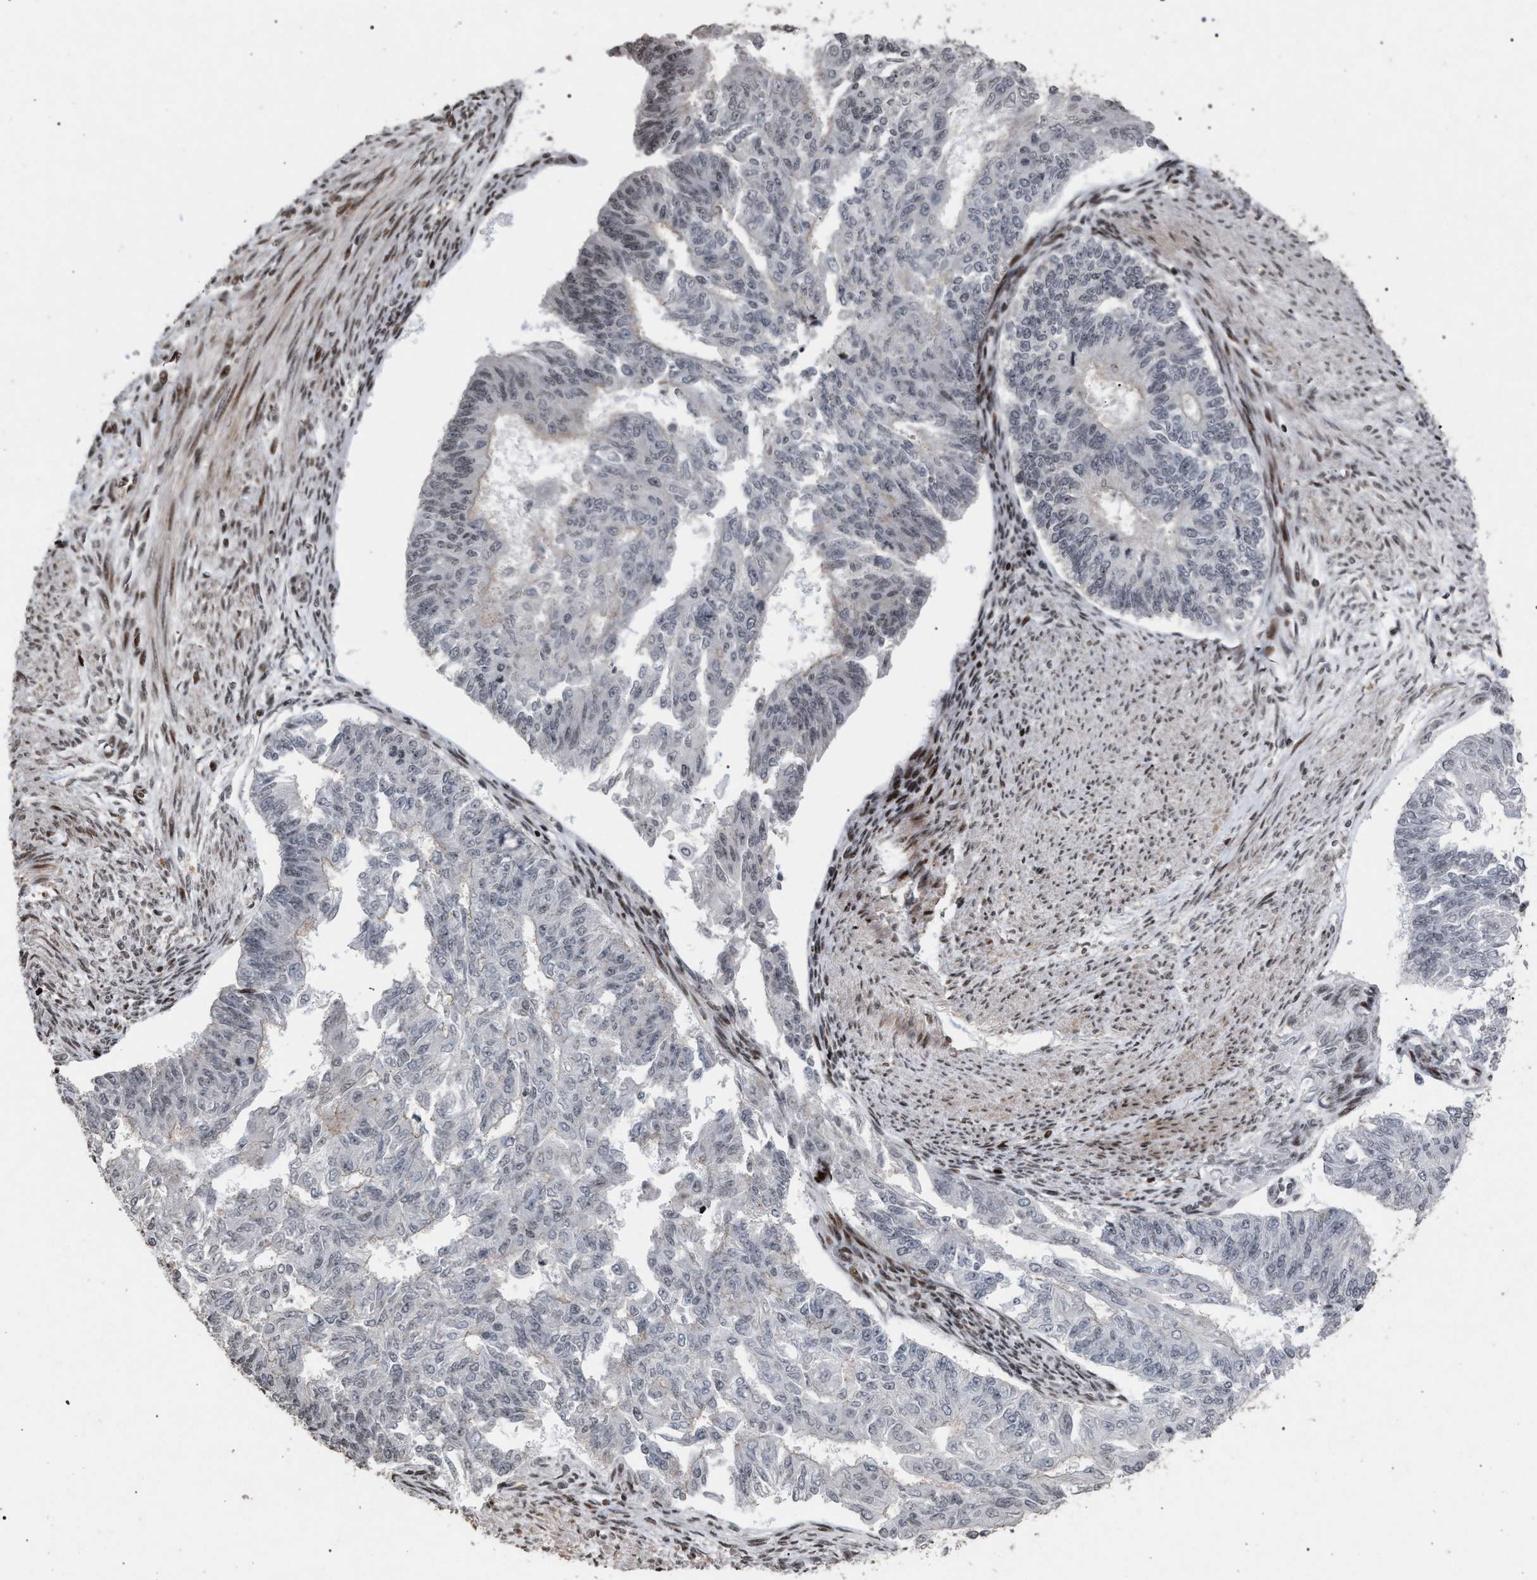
{"staining": {"intensity": "negative", "quantity": "none", "location": "none"}, "tissue": "endometrial cancer", "cell_type": "Tumor cells", "image_type": "cancer", "snomed": [{"axis": "morphology", "description": "Adenocarcinoma, NOS"}, {"axis": "topography", "description": "Endometrium"}], "caption": "A photomicrograph of endometrial adenocarcinoma stained for a protein exhibits no brown staining in tumor cells.", "gene": "FOXD3", "patient": {"sex": "female", "age": 32}}